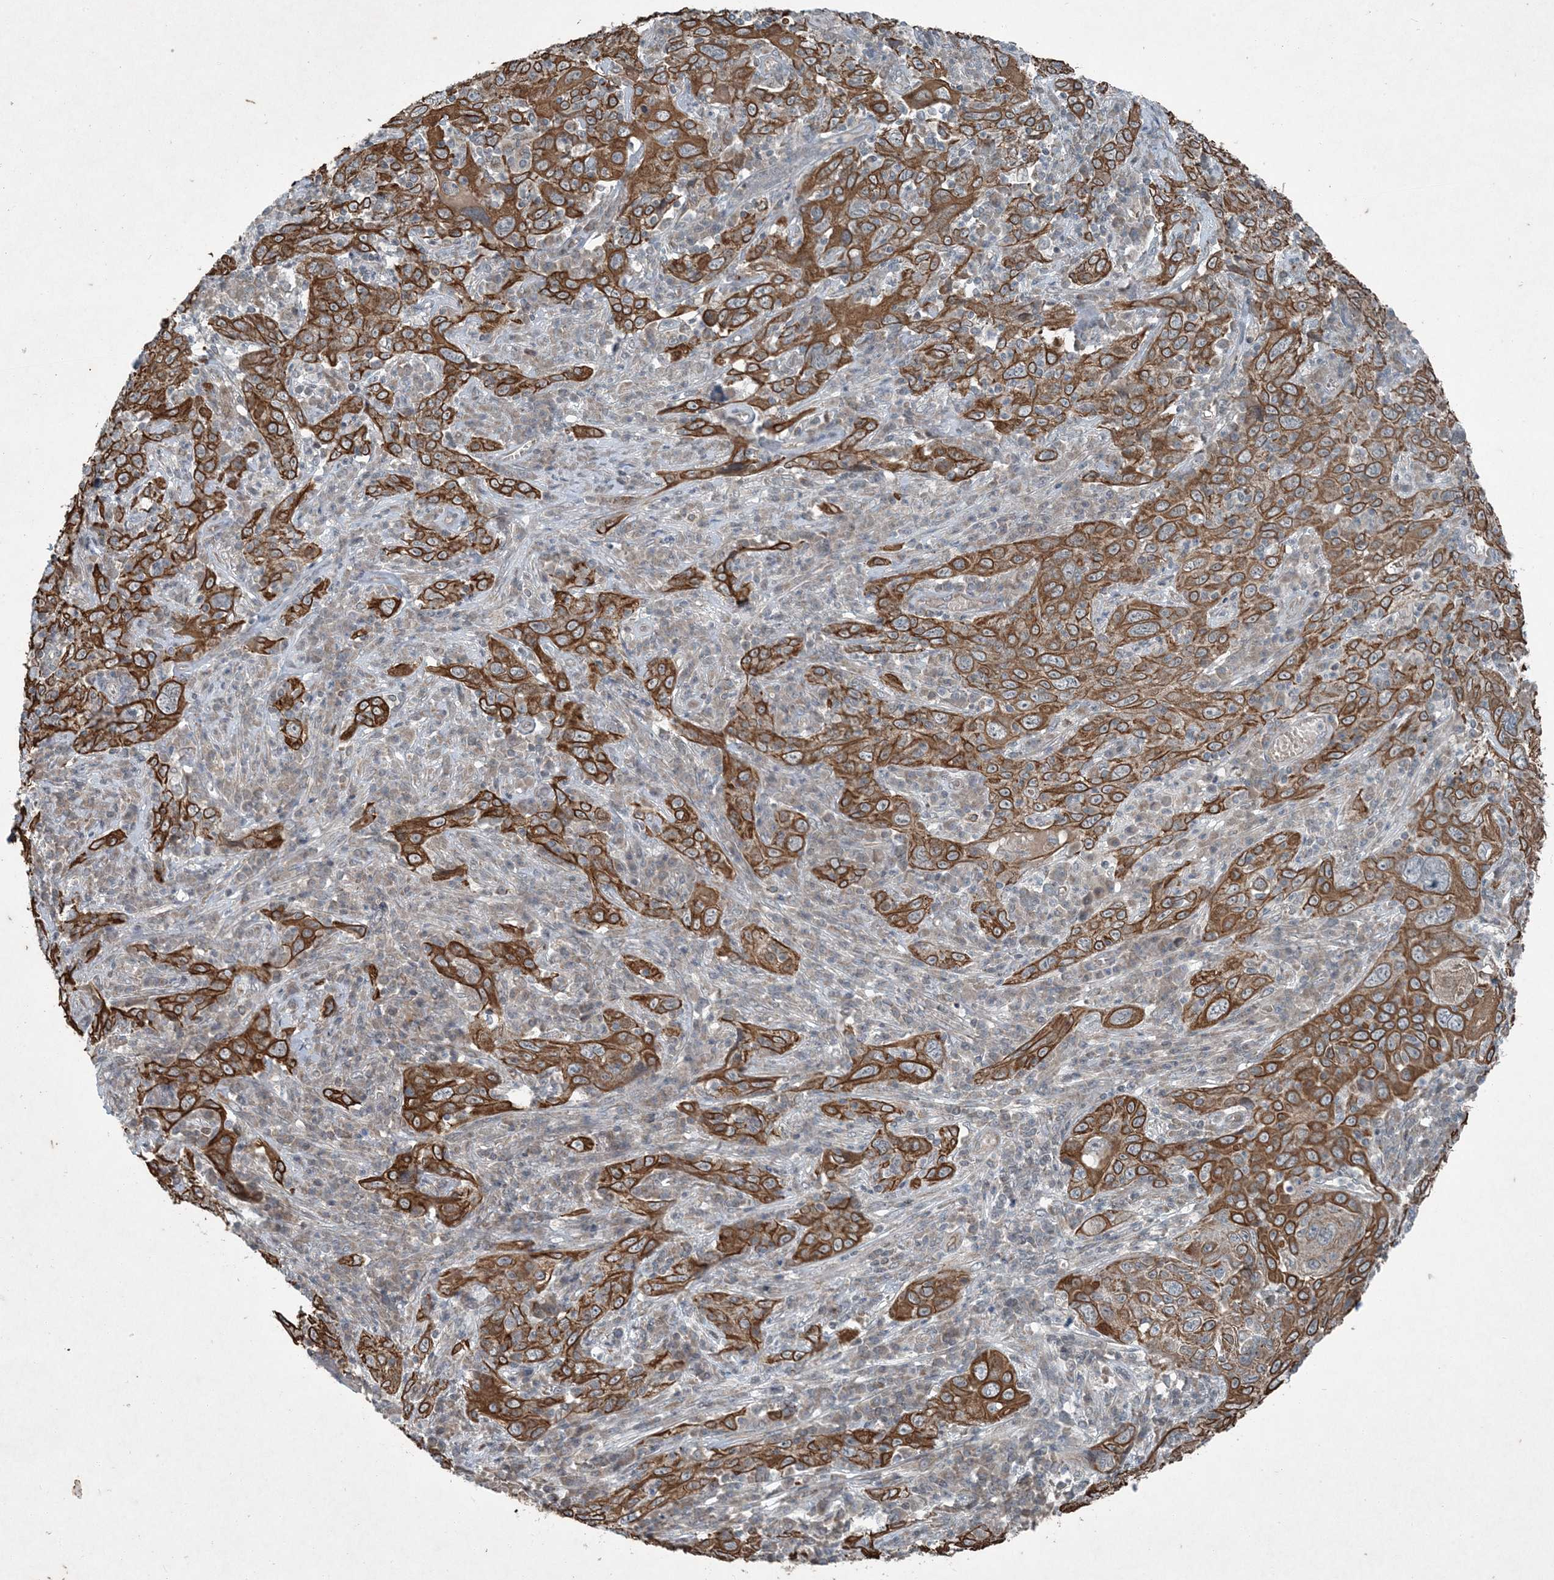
{"staining": {"intensity": "moderate", "quantity": ">75%", "location": "cytoplasmic/membranous"}, "tissue": "cervical cancer", "cell_type": "Tumor cells", "image_type": "cancer", "snomed": [{"axis": "morphology", "description": "Squamous cell carcinoma, NOS"}, {"axis": "topography", "description": "Cervix"}], "caption": "The image displays immunohistochemical staining of cervical cancer (squamous cell carcinoma). There is moderate cytoplasmic/membranous staining is appreciated in approximately >75% of tumor cells.", "gene": "PC", "patient": {"sex": "female", "age": 46}}